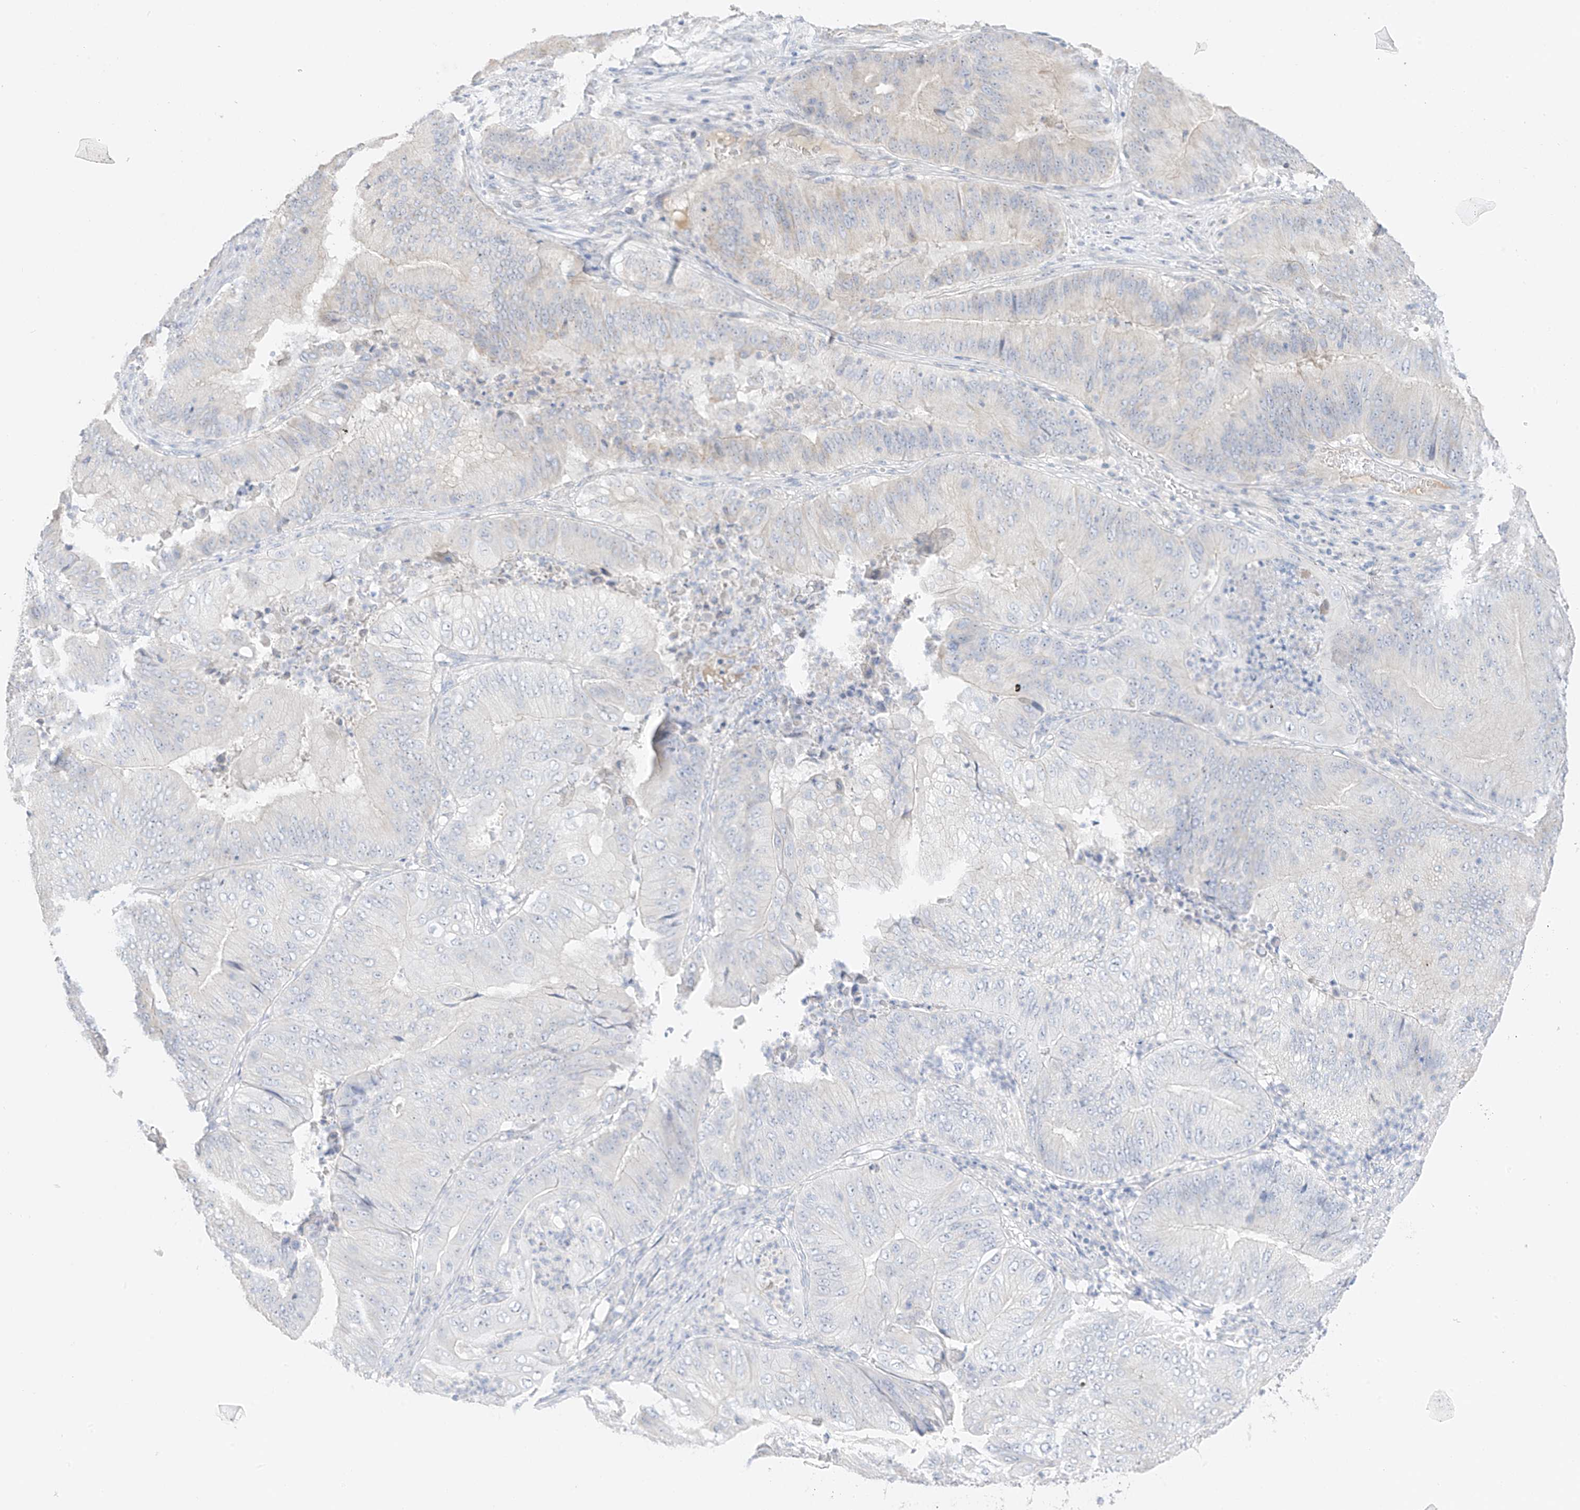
{"staining": {"intensity": "negative", "quantity": "none", "location": "none"}, "tissue": "pancreatic cancer", "cell_type": "Tumor cells", "image_type": "cancer", "snomed": [{"axis": "morphology", "description": "Adenocarcinoma, NOS"}, {"axis": "topography", "description": "Pancreas"}], "caption": "Tumor cells are negative for protein expression in human pancreatic cancer.", "gene": "ZBTB41", "patient": {"sex": "female", "age": 77}}